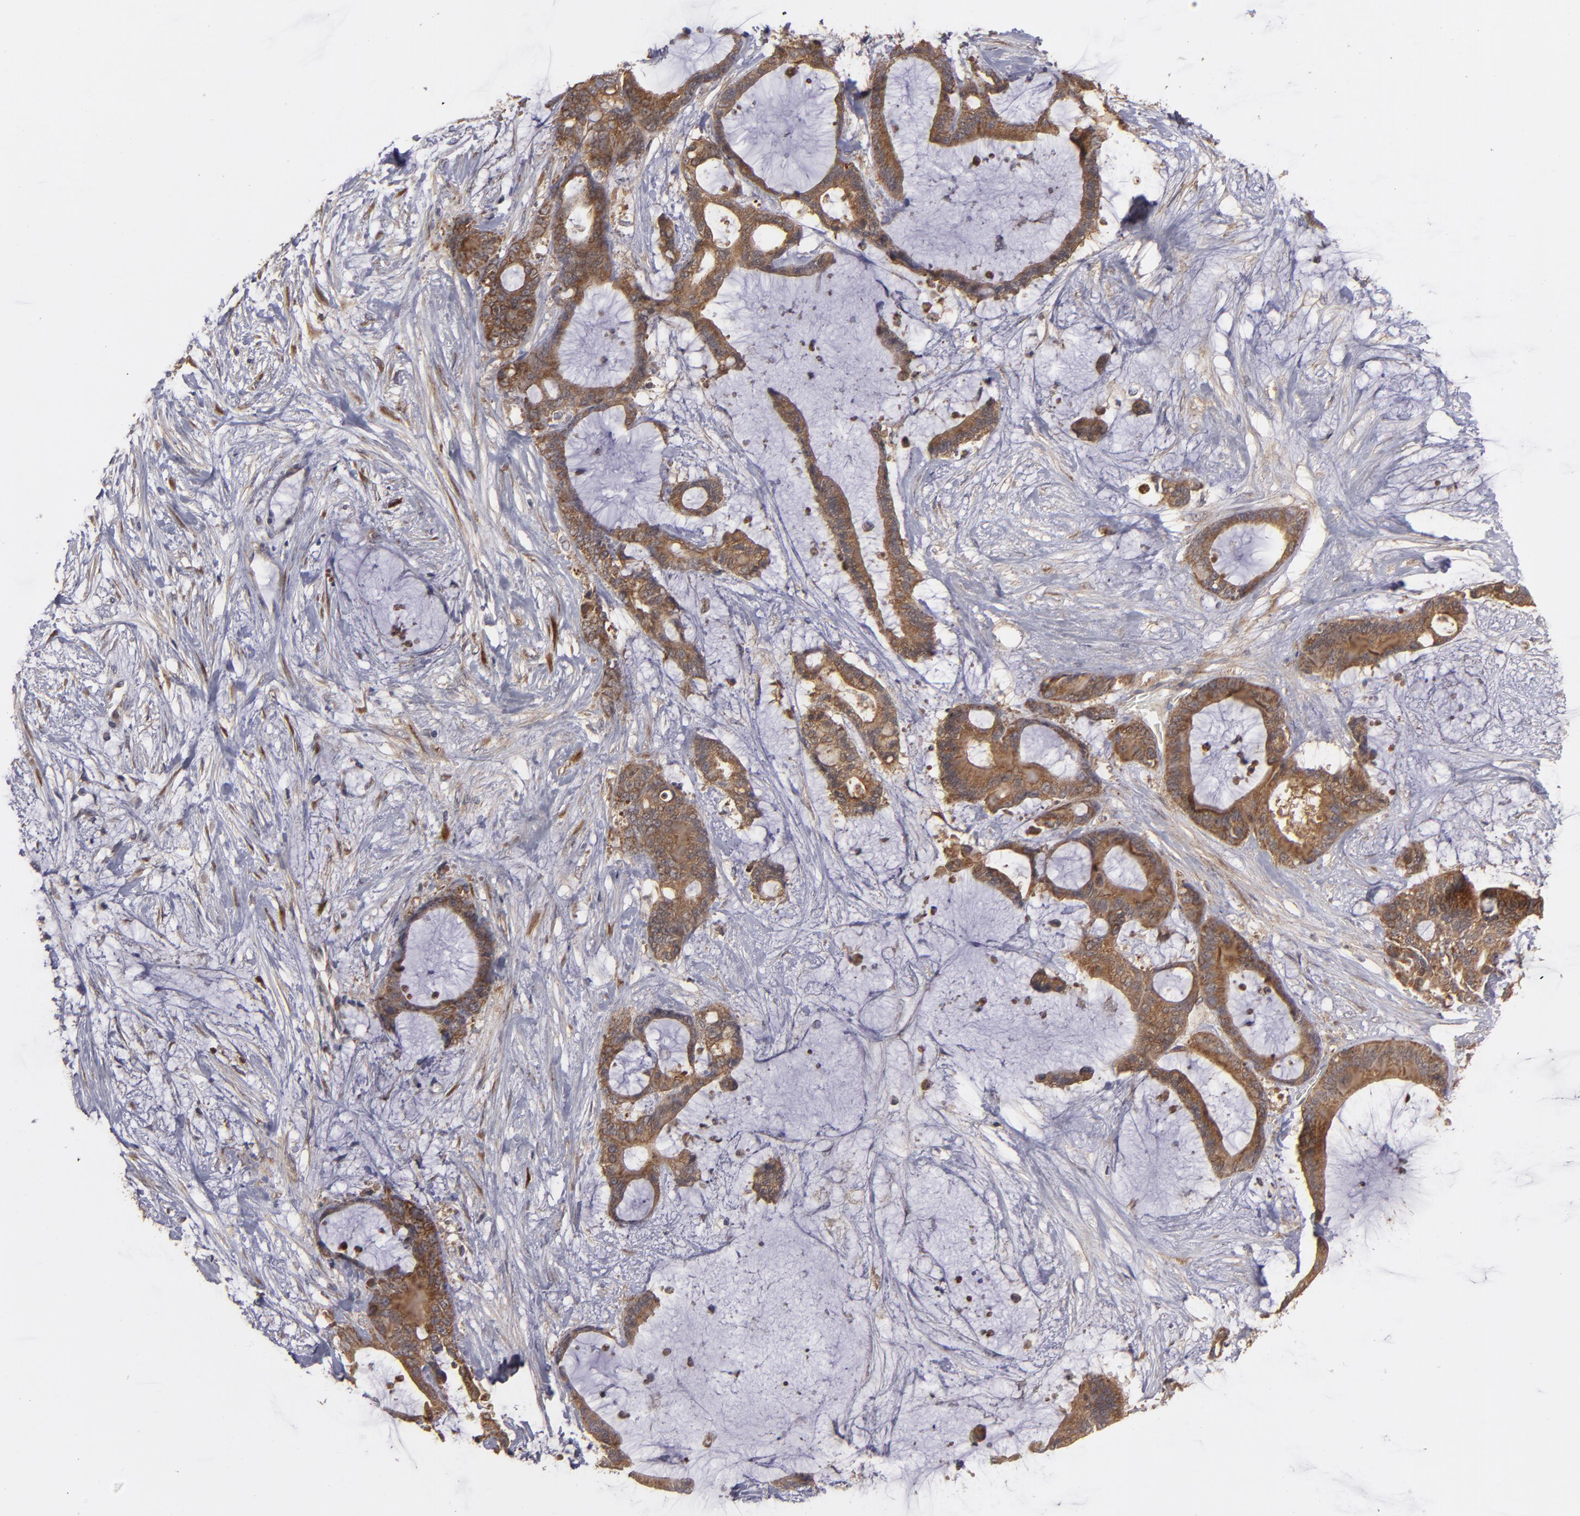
{"staining": {"intensity": "moderate", "quantity": ">75%", "location": "cytoplasmic/membranous"}, "tissue": "liver cancer", "cell_type": "Tumor cells", "image_type": "cancer", "snomed": [{"axis": "morphology", "description": "Cholangiocarcinoma"}, {"axis": "topography", "description": "Liver"}], "caption": "Immunohistochemistry (IHC) image of human liver cancer stained for a protein (brown), which shows medium levels of moderate cytoplasmic/membranous expression in approximately >75% of tumor cells.", "gene": "BMP6", "patient": {"sex": "female", "age": 73}}